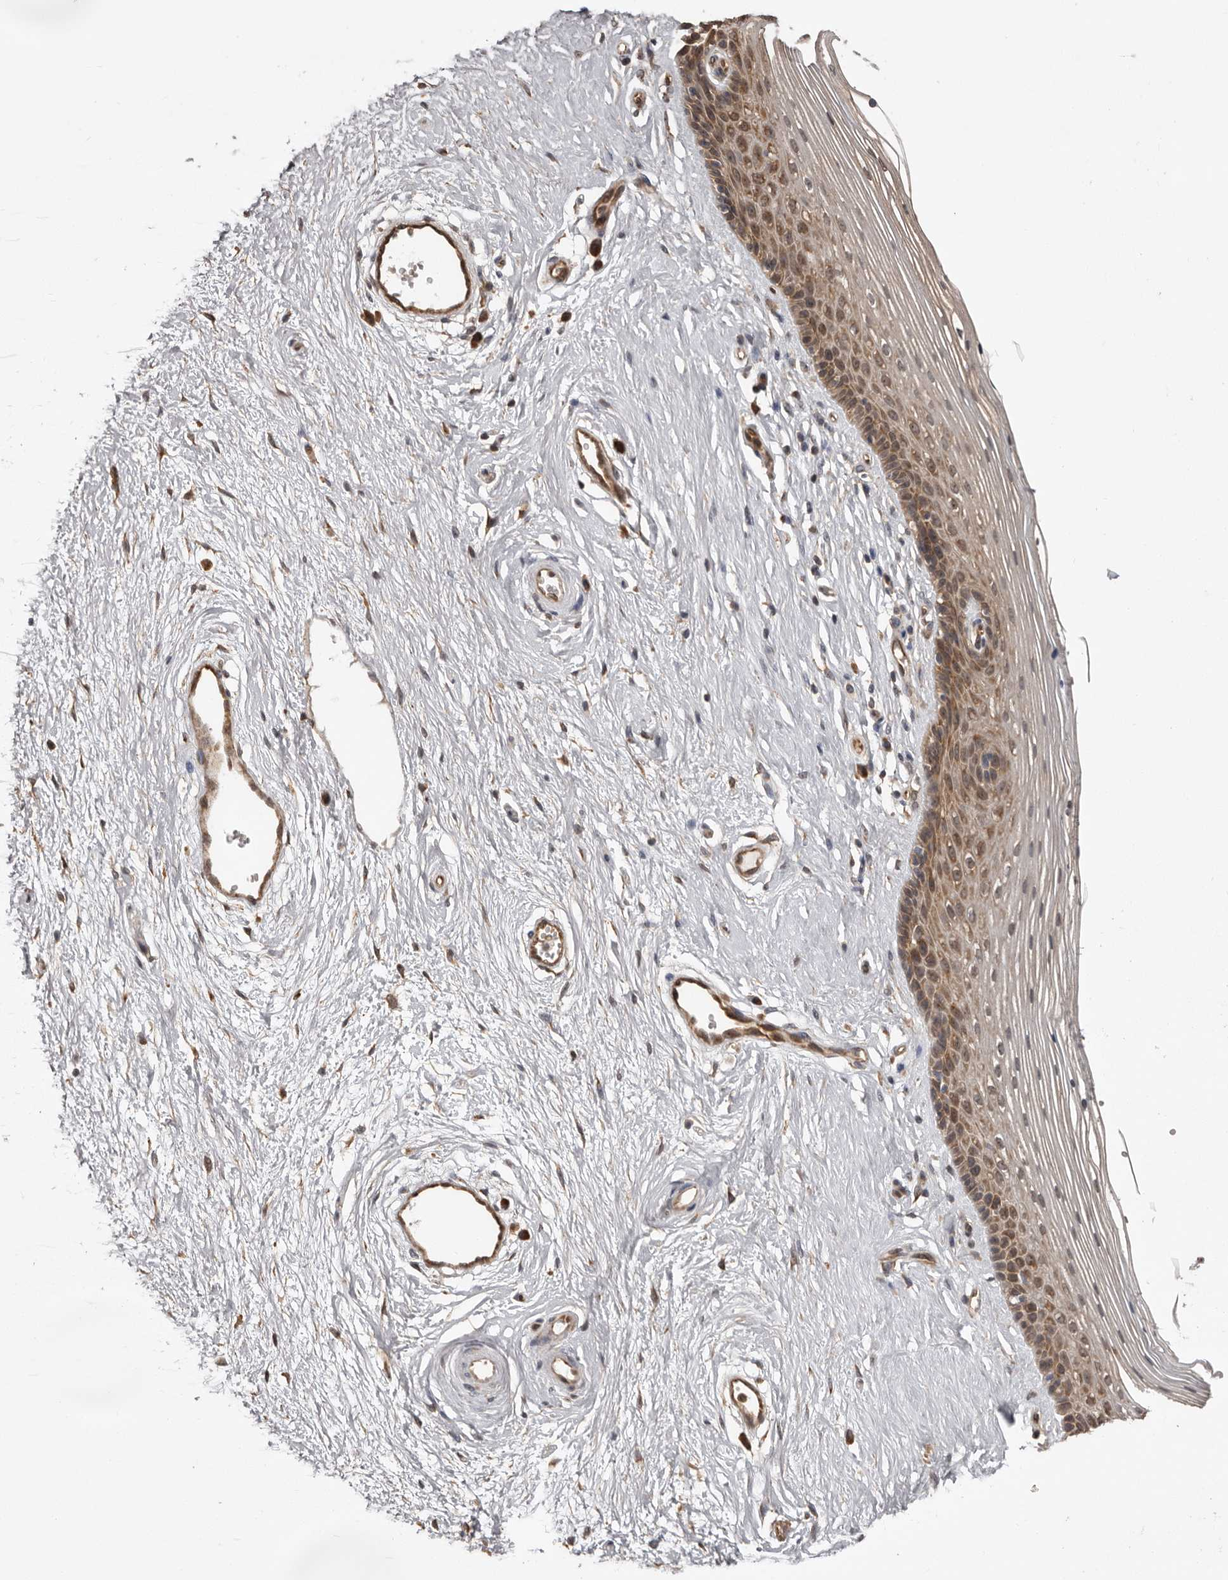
{"staining": {"intensity": "moderate", "quantity": ">75%", "location": "cytoplasmic/membranous"}, "tissue": "vagina", "cell_type": "Squamous epithelial cells", "image_type": "normal", "snomed": [{"axis": "morphology", "description": "Normal tissue, NOS"}, {"axis": "topography", "description": "Vagina"}], "caption": "Immunohistochemical staining of unremarkable vagina reveals moderate cytoplasmic/membranous protein staining in approximately >75% of squamous epithelial cells. (Brightfield microscopy of DAB IHC at high magnification).", "gene": "DARS1", "patient": {"sex": "female", "age": 46}}